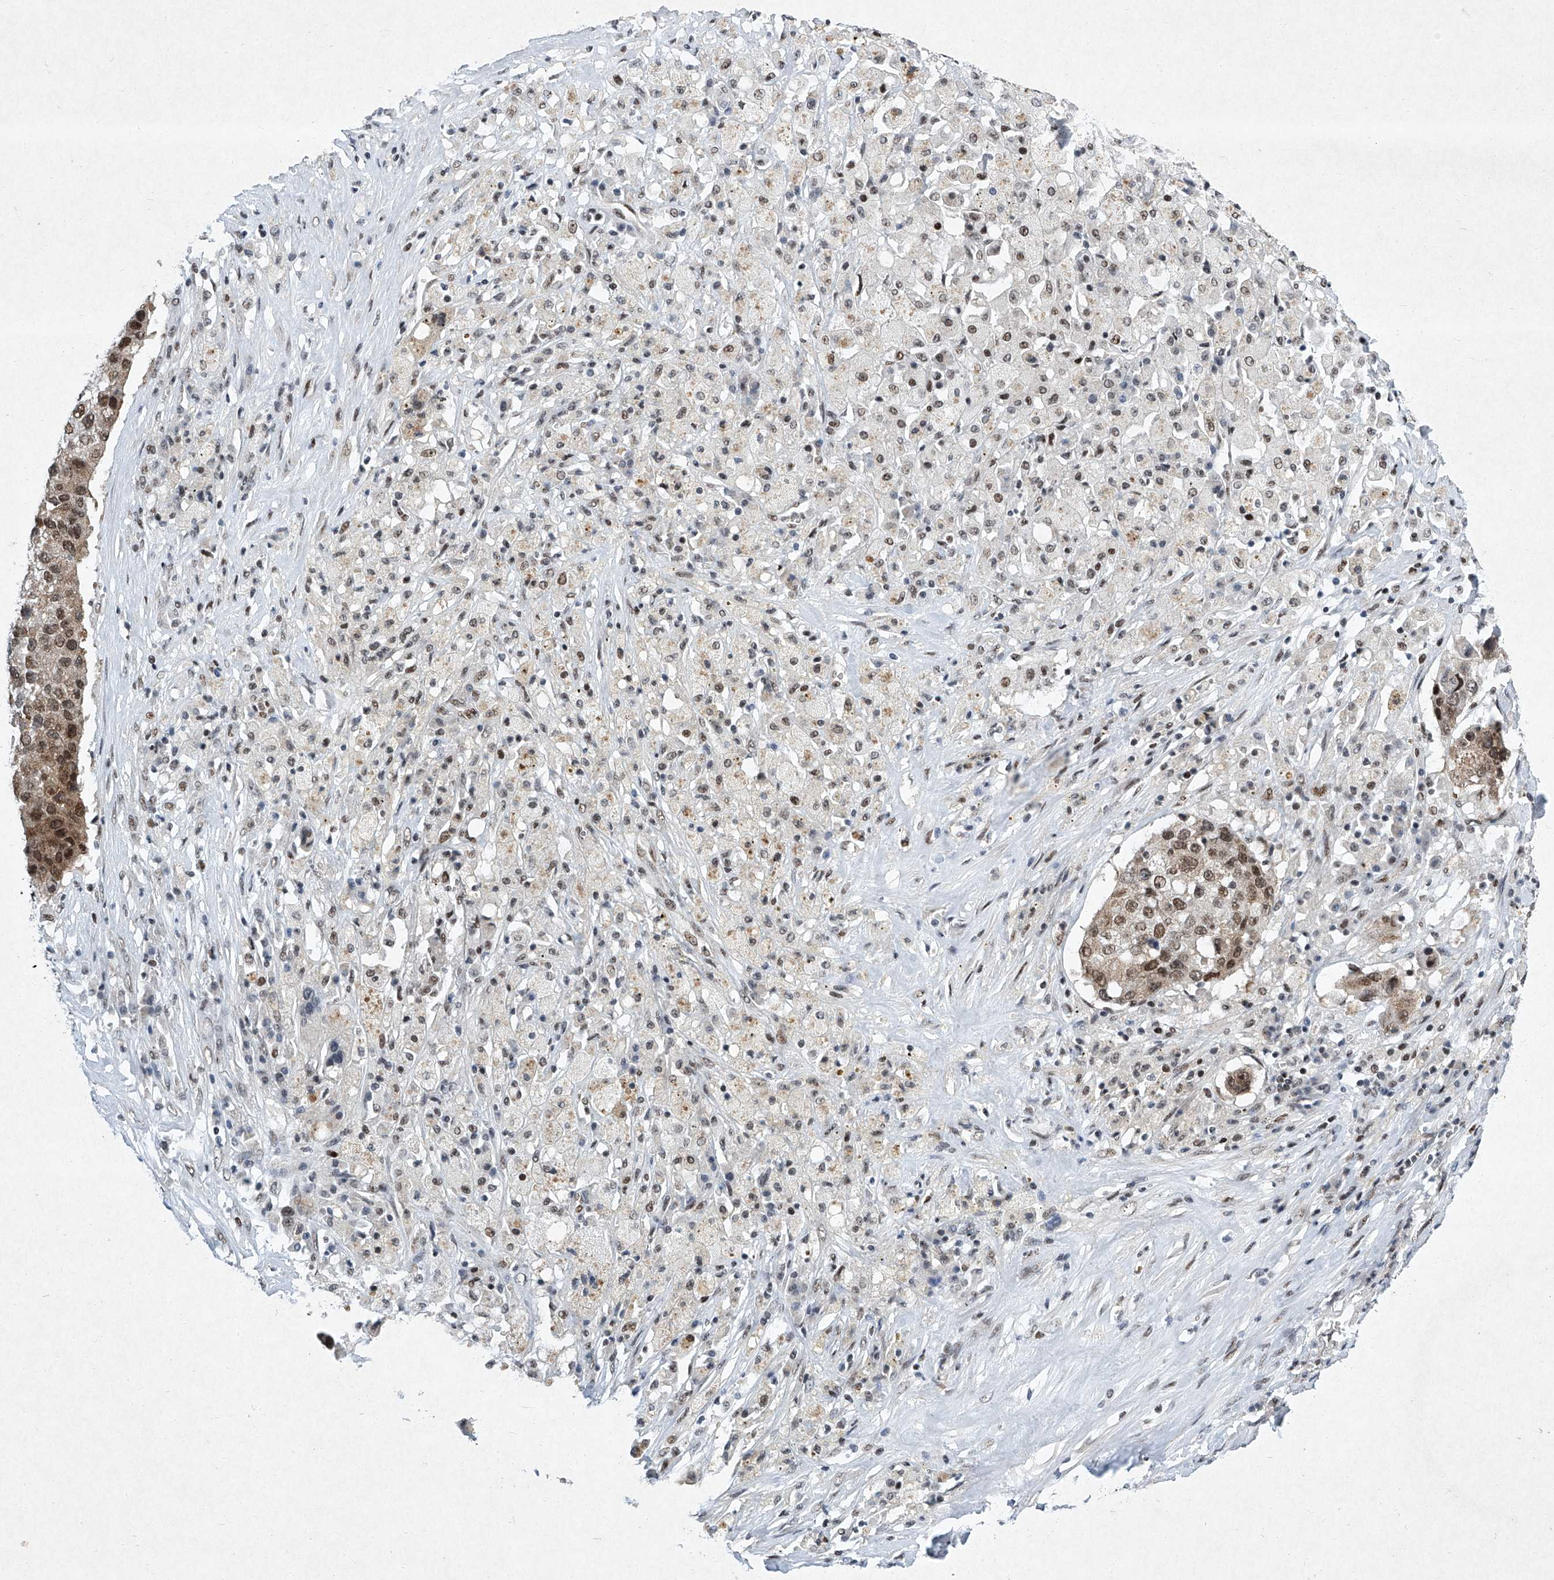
{"staining": {"intensity": "moderate", "quantity": ">75%", "location": "nuclear"}, "tissue": "lung cancer", "cell_type": "Tumor cells", "image_type": "cancer", "snomed": [{"axis": "morphology", "description": "Squamous cell carcinoma, NOS"}, {"axis": "topography", "description": "Lung"}], "caption": "About >75% of tumor cells in human lung cancer display moderate nuclear protein positivity as visualized by brown immunohistochemical staining.", "gene": "TFDP1", "patient": {"sex": "male", "age": 61}}